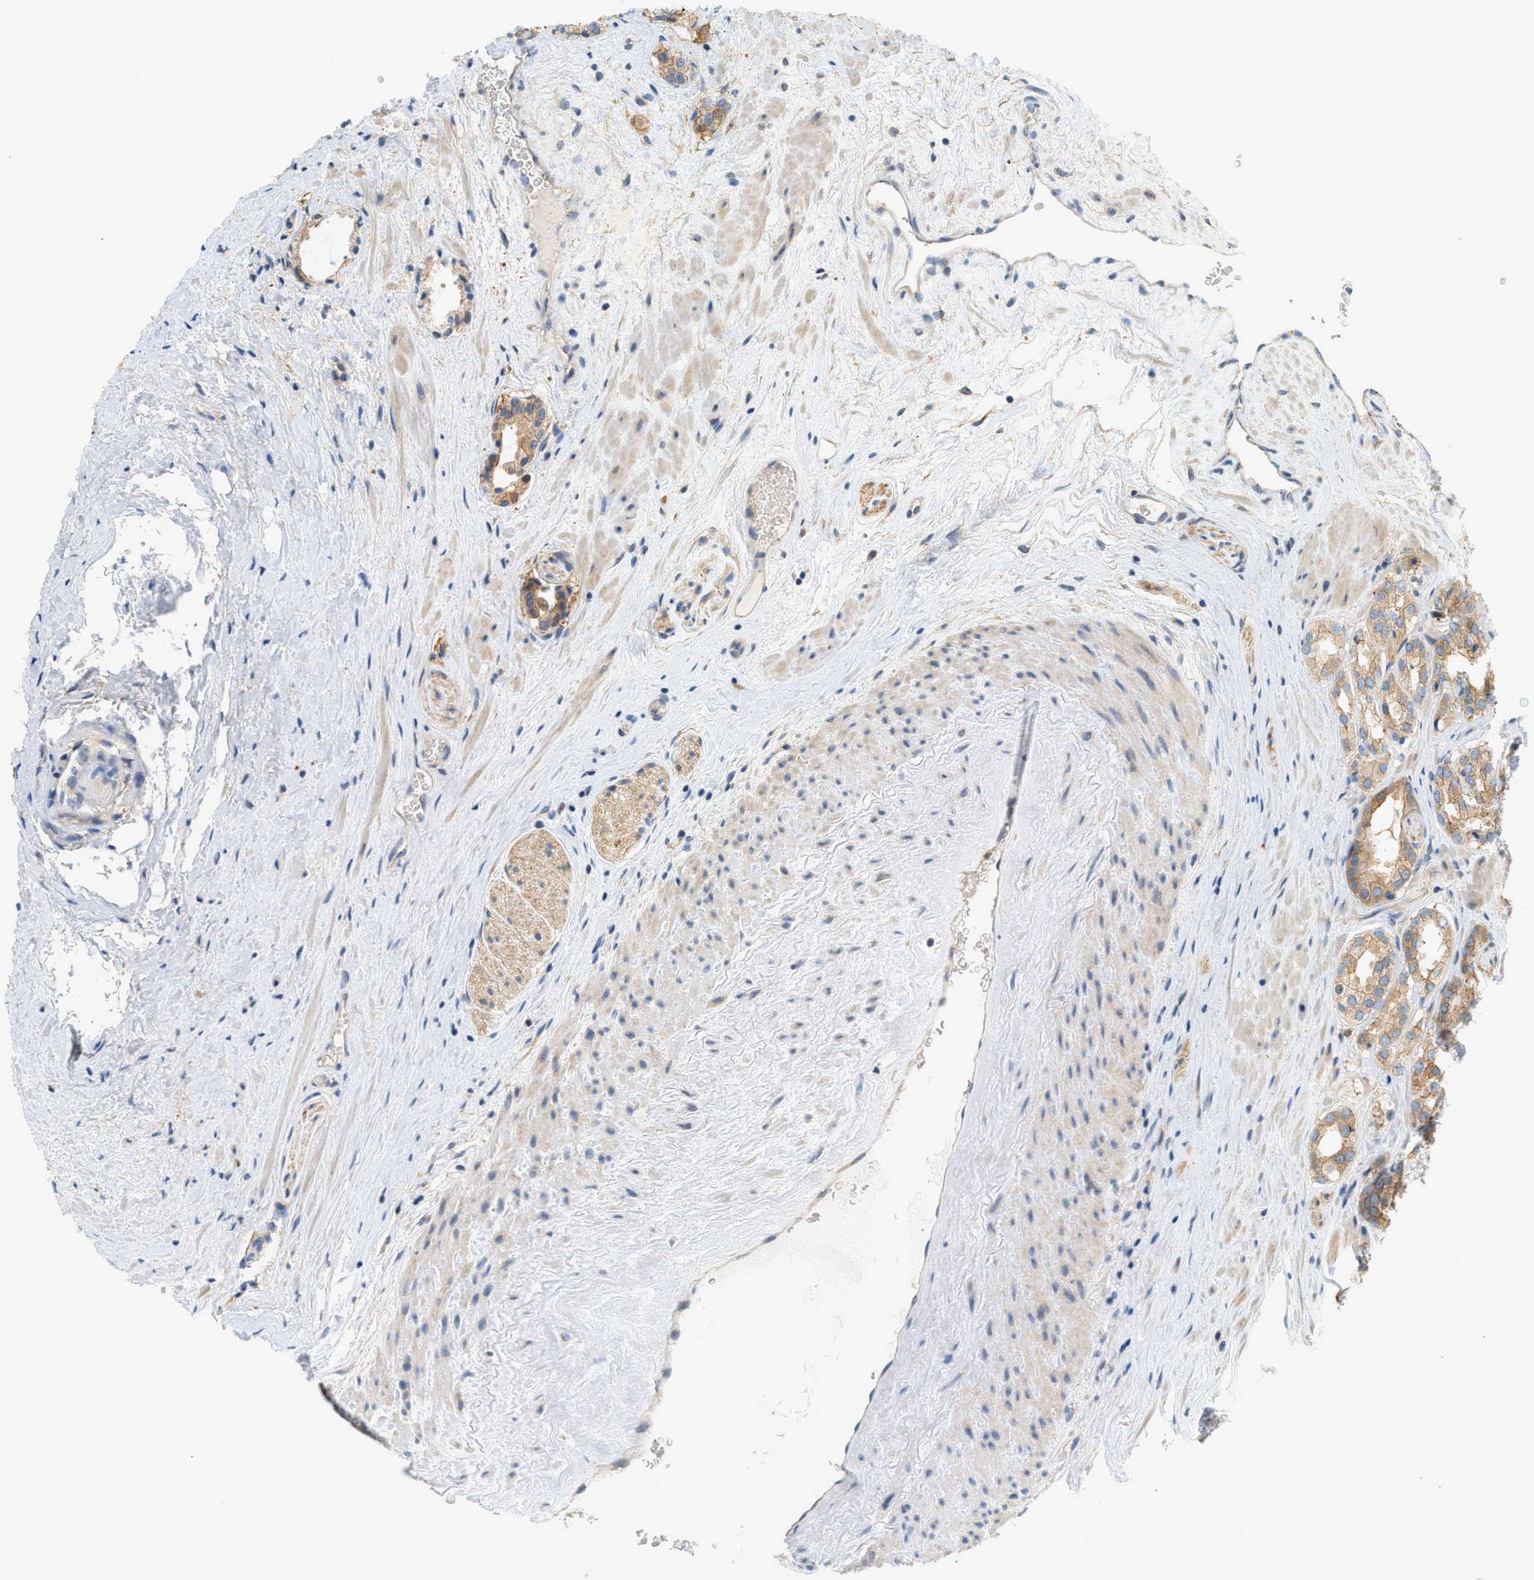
{"staining": {"intensity": "moderate", "quantity": ">75%", "location": "cytoplasmic/membranous"}, "tissue": "prostate cancer", "cell_type": "Tumor cells", "image_type": "cancer", "snomed": [{"axis": "morphology", "description": "Adenocarcinoma, High grade"}, {"axis": "topography", "description": "Prostate"}], "caption": "Immunohistochemical staining of prostate high-grade adenocarcinoma reveals medium levels of moderate cytoplasmic/membranous staining in about >75% of tumor cells.", "gene": "CTXN1", "patient": {"sex": "male", "age": 64}}